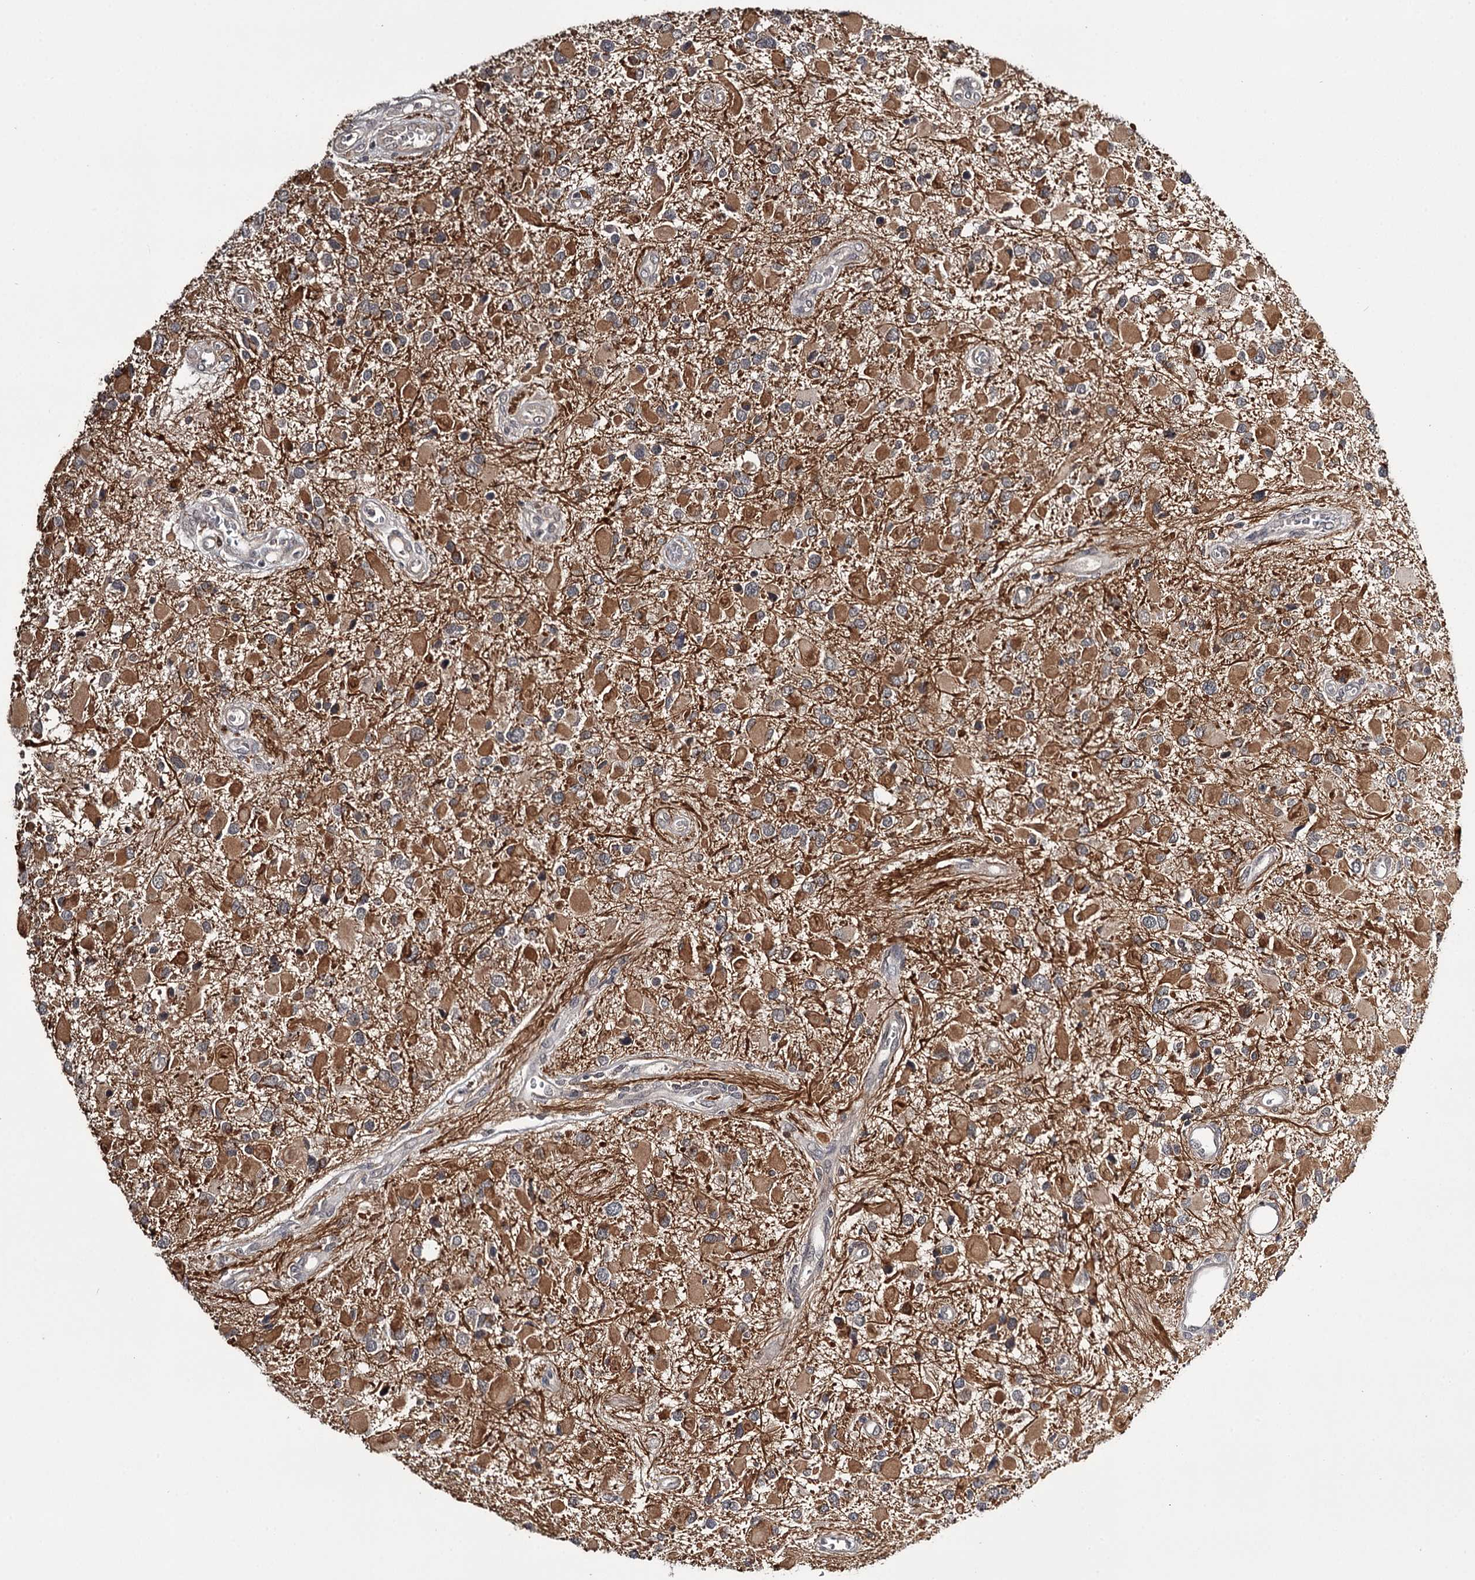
{"staining": {"intensity": "negative", "quantity": "none", "location": "none"}, "tissue": "glioma", "cell_type": "Tumor cells", "image_type": "cancer", "snomed": [{"axis": "morphology", "description": "Glioma, malignant, High grade"}, {"axis": "topography", "description": "Brain"}], "caption": "An immunohistochemistry (IHC) image of high-grade glioma (malignant) is shown. There is no staining in tumor cells of high-grade glioma (malignant). (Stains: DAB immunohistochemistry (IHC) with hematoxylin counter stain, Microscopy: brightfield microscopy at high magnification).", "gene": "CWF19L2", "patient": {"sex": "male", "age": 53}}